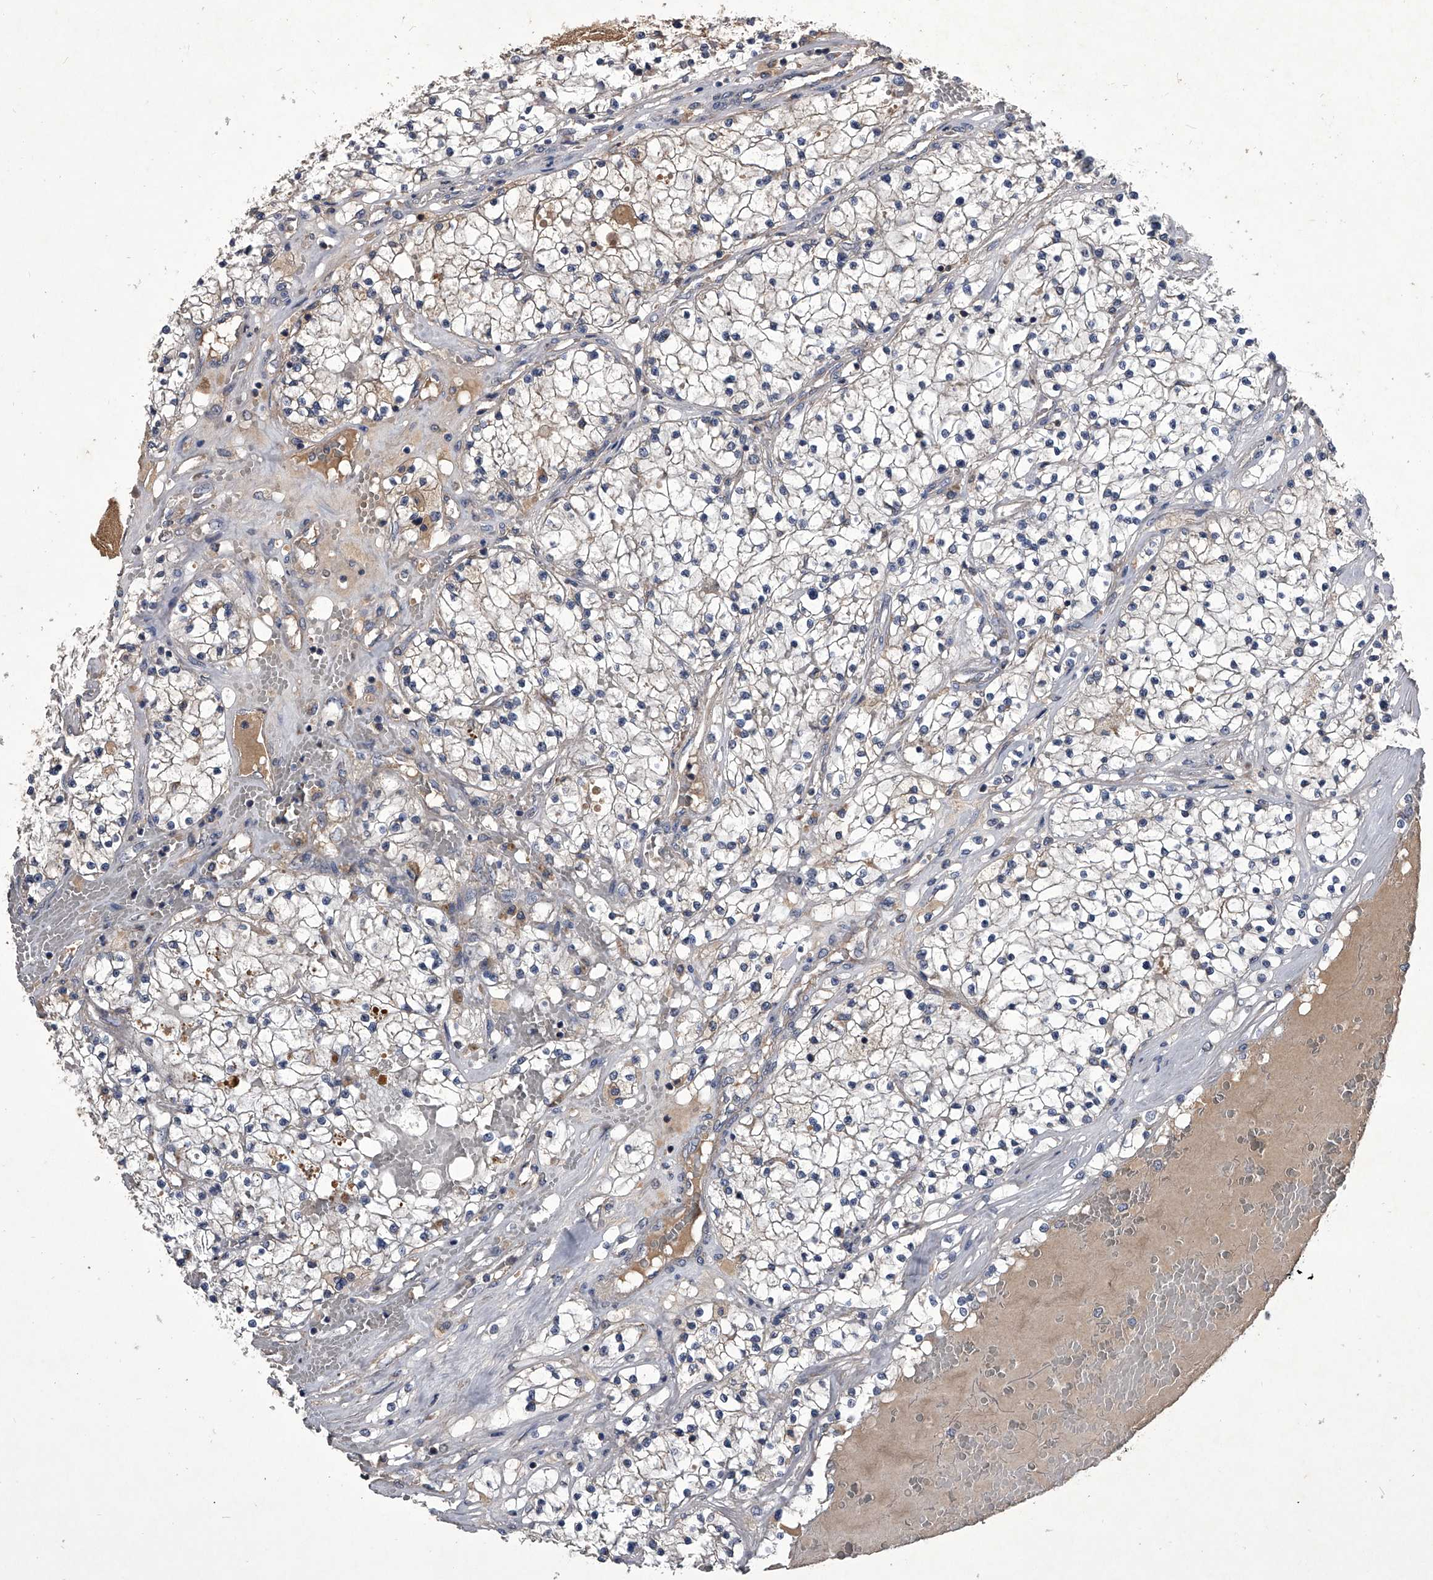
{"staining": {"intensity": "weak", "quantity": "<25%", "location": "cytoplasmic/membranous"}, "tissue": "renal cancer", "cell_type": "Tumor cells", "image_type": "cancer", "snomed": [{"axis": "morphology", "description": "Normal tissue, NOS"}, {"axis": "morphology", "description": "Adenocarcinoma, NOS"}, {"axis": "topography", "description": "Kidney"}], "caption": "Tumor cells show no significant positivity in renal adenocarcinoma.", "gene": "NRP1", "patient": {"sex": "male", "age": 68}}